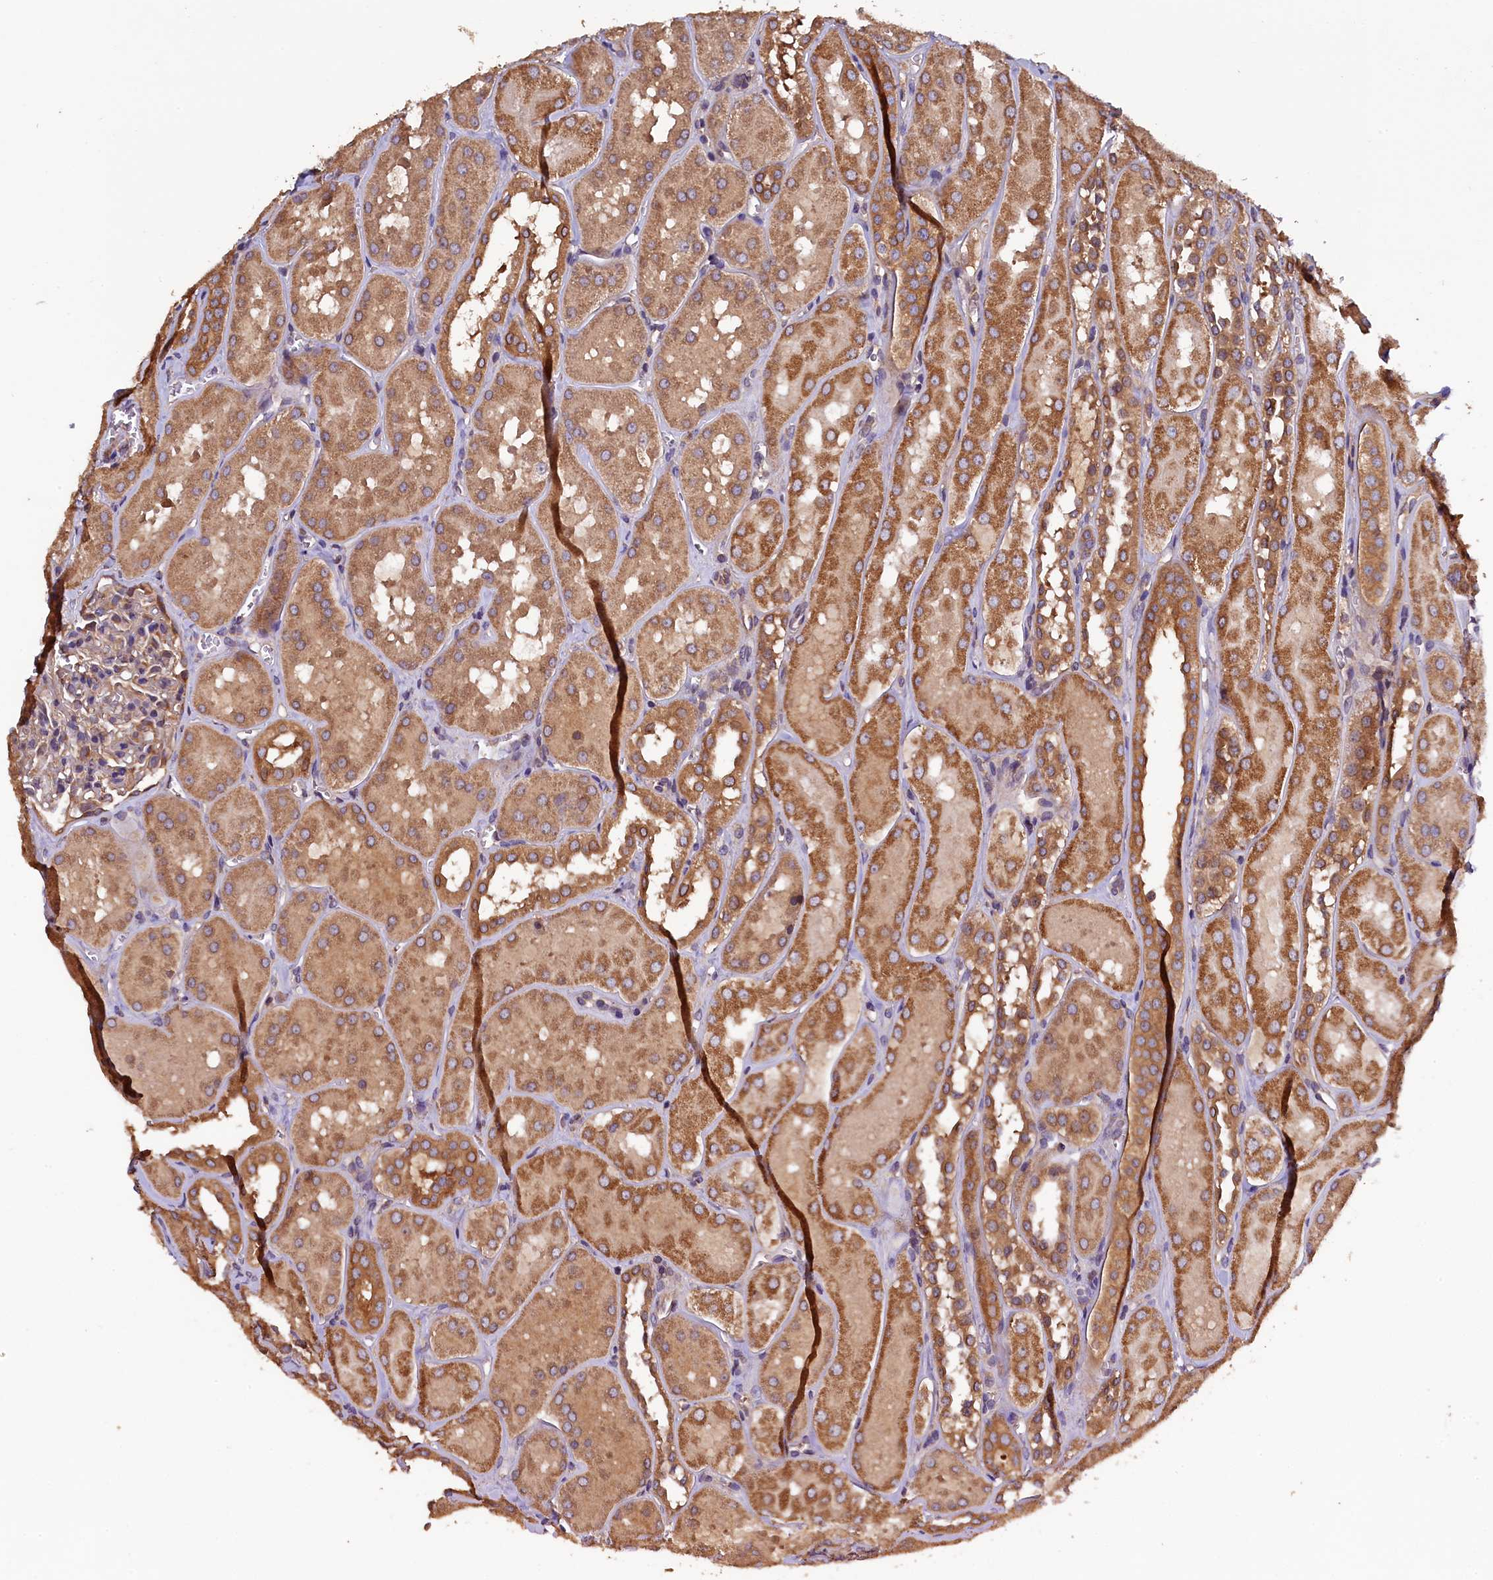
{"staining": {"intensity": "weak", "quantity": "25%-75%", "location": "cytoplasmic/membranous"}, "tissue": "kidney", "cell_type": "Cells in glomeruli", "image_type": "normal", "snomed": [{"axis": "morphology", "description": "Normal tissue, NOS"}, {"axis": "topography", "description": "Kidney"}, {"axis": "topography", "description": "Urinary bladder"}], "caption": "About 25%-75% of cells in glomeruli in benign human kidney exhibit weak cytoplasmic/membranous protein staining as visualized by brown immunohistochemical staining.", "gene": "KLC2", "patient": {"sex": "male", "age": 16}}